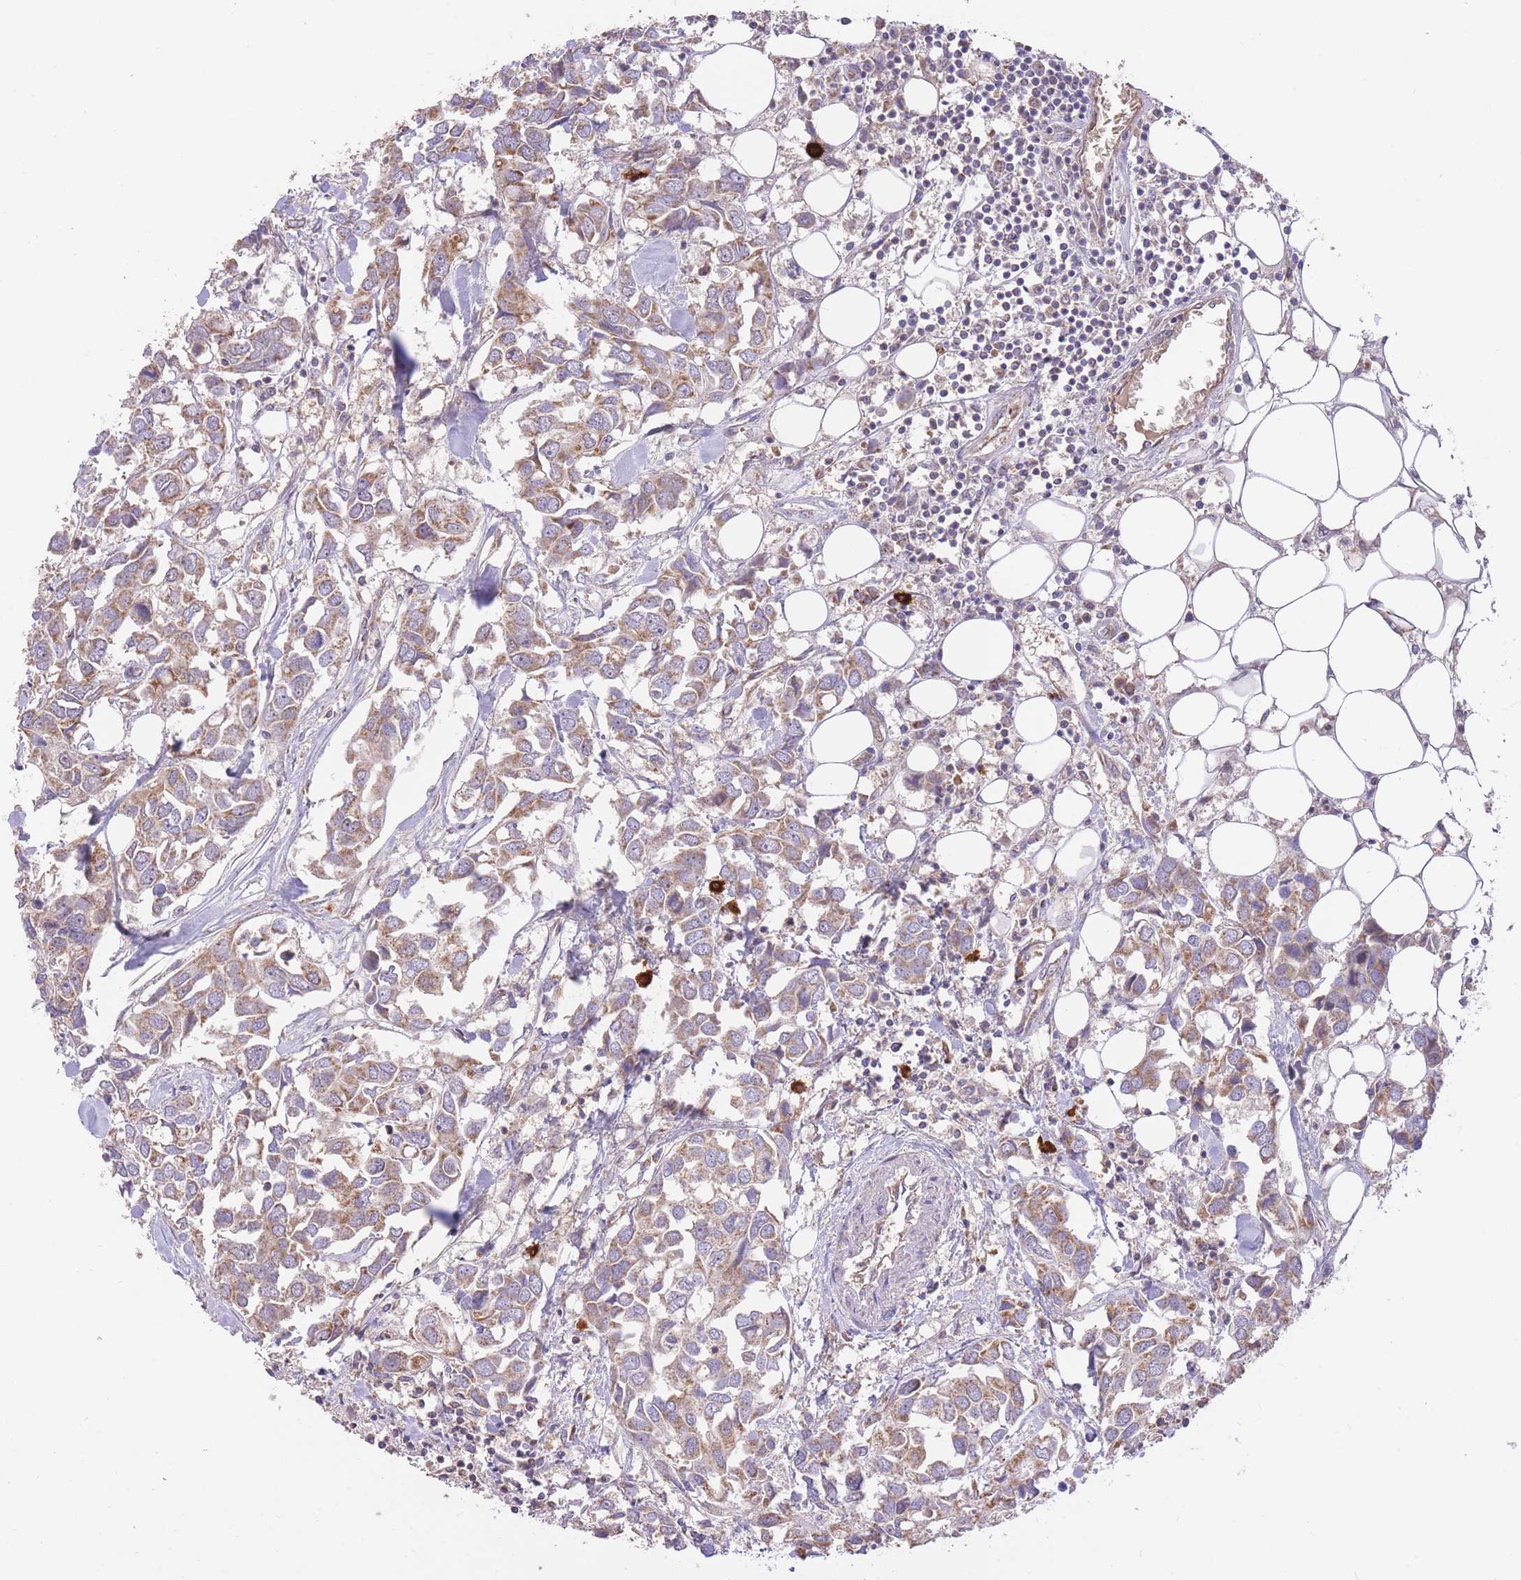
{"staining": {"intensity": "moderate", "quantity": ">75%", "location": "cytoplasmic/membranous"}, "tissue": "breast cancer", "cell_type": "Tumor cells", "image_type": "cancer", "snomed": [{"axis": "morphology", "description": "Duct carcinoma"}, {"axis": "topography", "description": "Breast"}], "caption": "A micrograph of breast cancer (intraductal carcinoma) stained for a protein exhibits moderate cytoplasmic/membranous brown staining in tumor cells. (brown staining indicates protein expression, while blue staining denotes nuclei).", "gene": "PREP", "patient": {"sex": "female", "age": 83}}